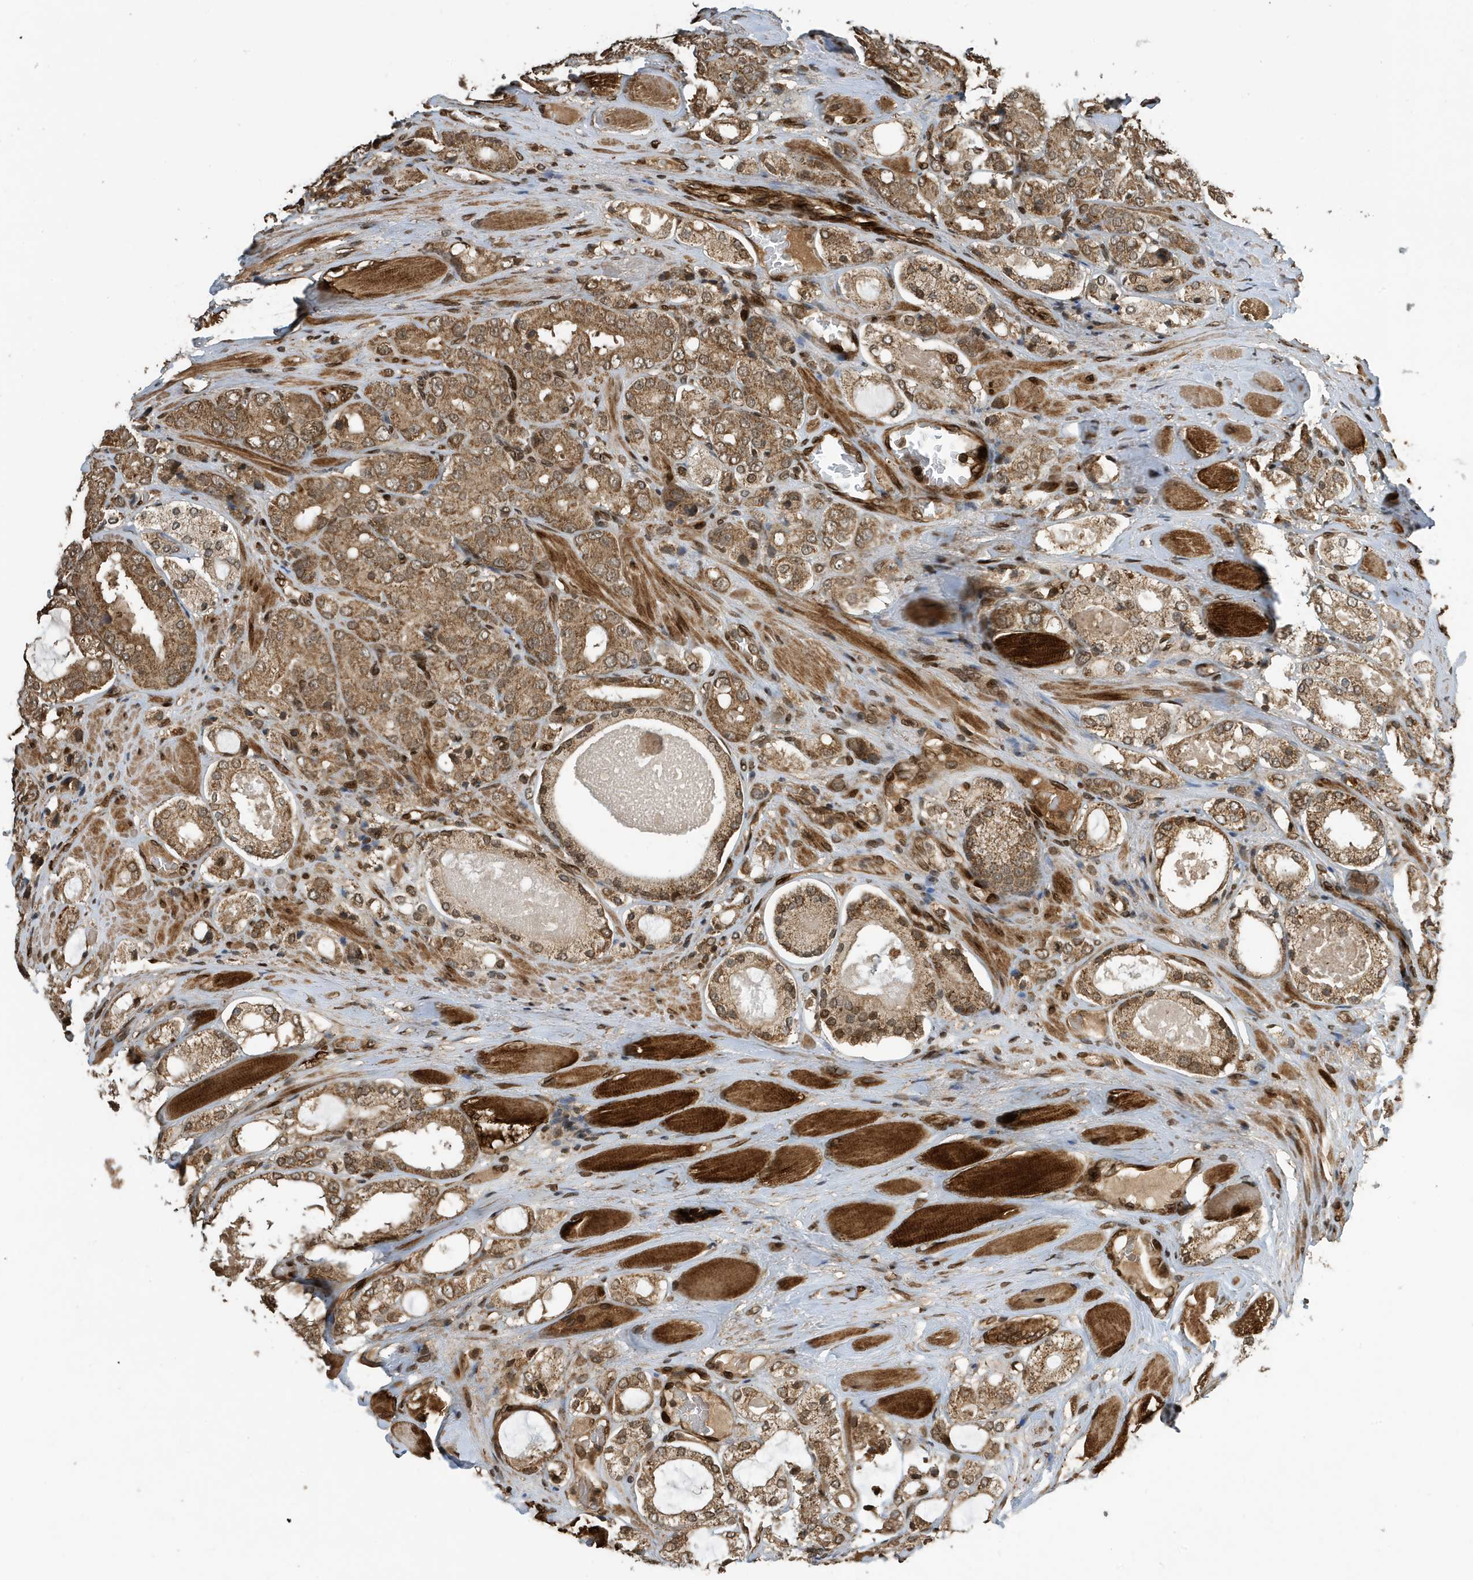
{"staining": {"intensity": "moderate", "quantity": ">75%", "location": "cytoplasmic/membranous,nuclear"}, "tissue": "prostate cancer", "cell_type": "Tumor cells", "image_type": "cancer", "snomed": [{"axis": "morphology", "description": "Adenocarcinoma, High grade"}, {"axis": "topography", "description": "Prostate"}], "caption": "A medium amount of moderate cytoplasmic/membranous and nuclear positivity is seen in about >75% of tumor cells in prostate cancer (adenocarcinoma (high-grade)) tissue. The staining was performed using DAB, with brown indicating positive protein expression. Nuclei are stained blue with hematoxylin.", "gene": "DUSP18", "patient": {"sex": "male", "age": 65}}